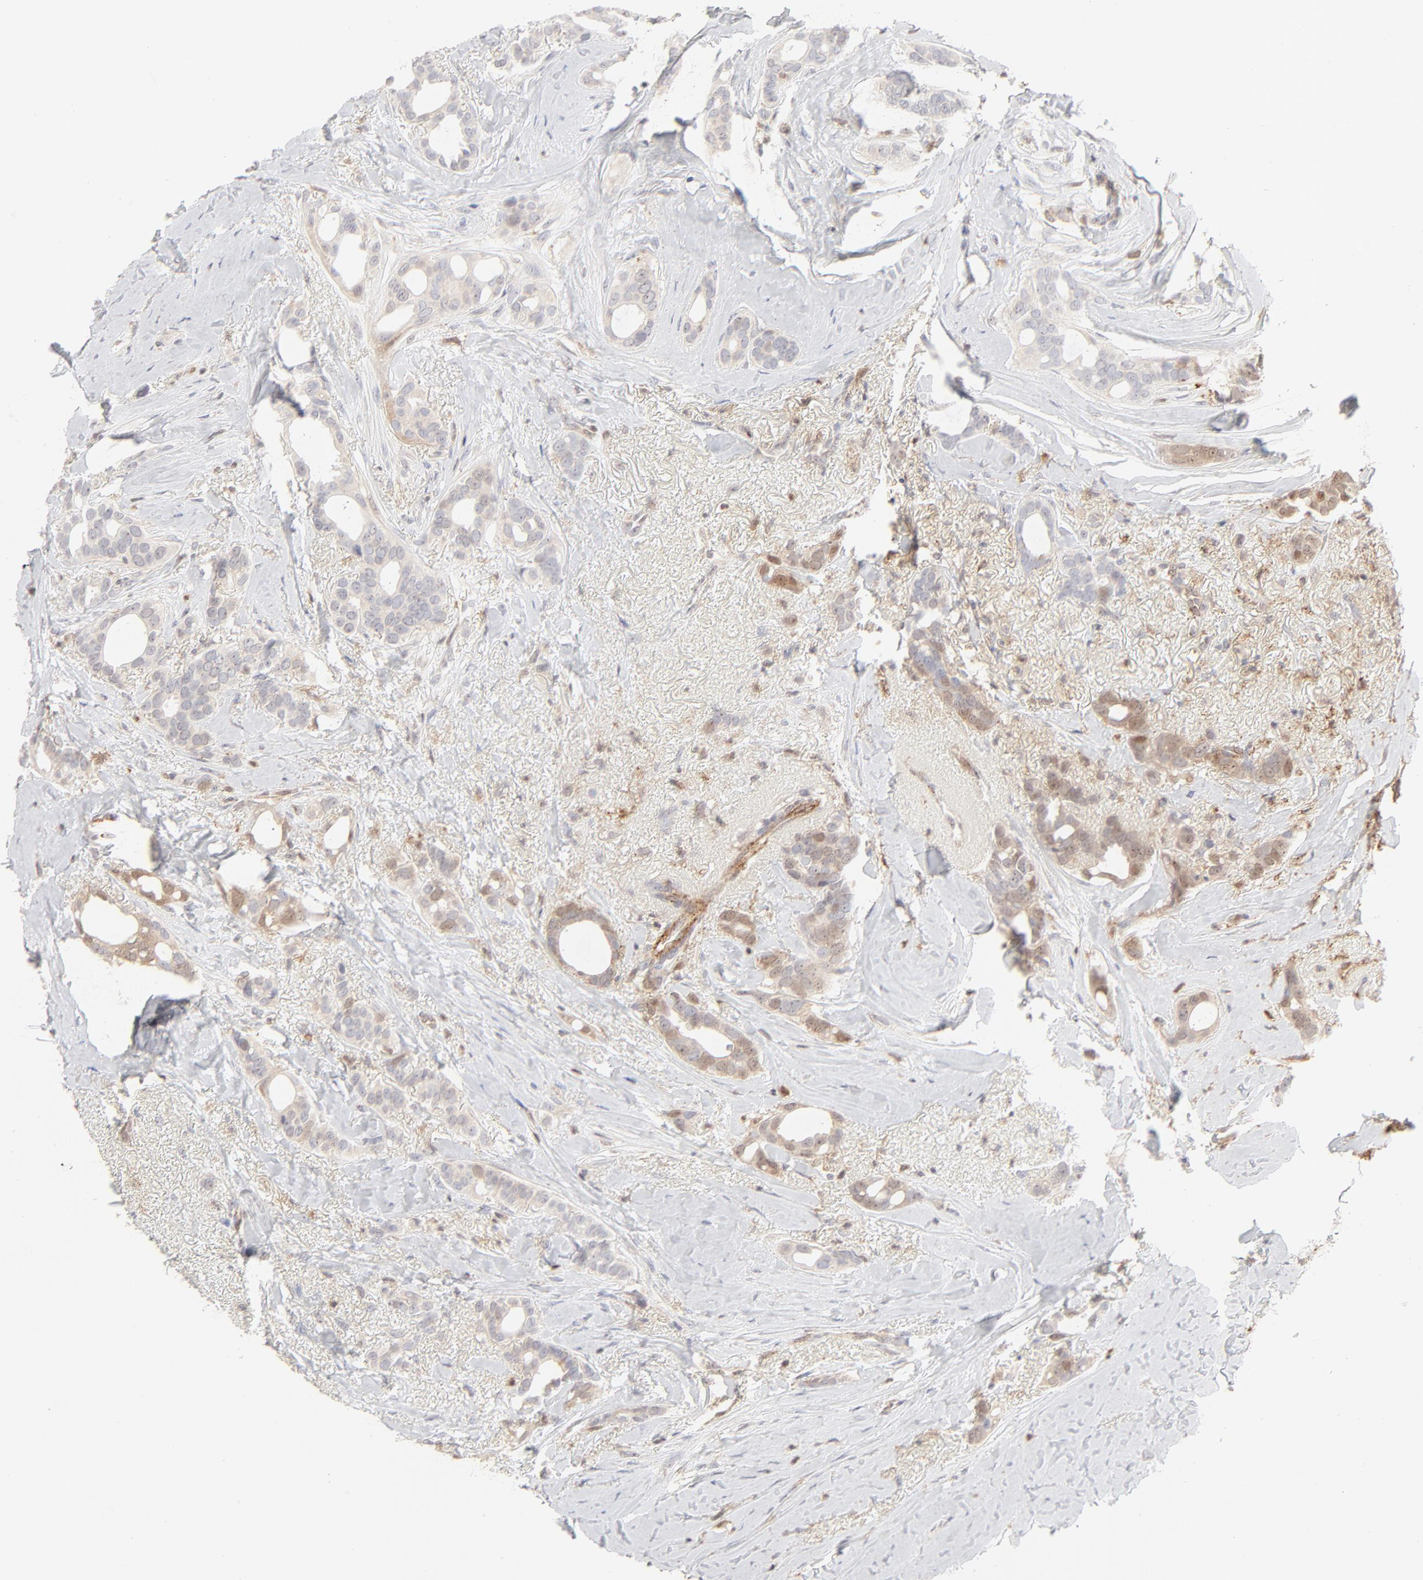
{"staining": {"intensity": "weak", "quantity": "<25%", "location": "nuclear"}, "tissue": "breast cancer", "cell_type": "Tumor cells", "image_type": "cancer", "snomed": [{"axis": "morphology", "description": "Duct carcinoma"}, {"axis": "topography", "description": "Breast"}], "caption": "Tumor cells show no significant protein staining in breast infiltrating ductal carcinoma.", "gene": "CDK6", "patient": {"sex": "female", "age": 54}}